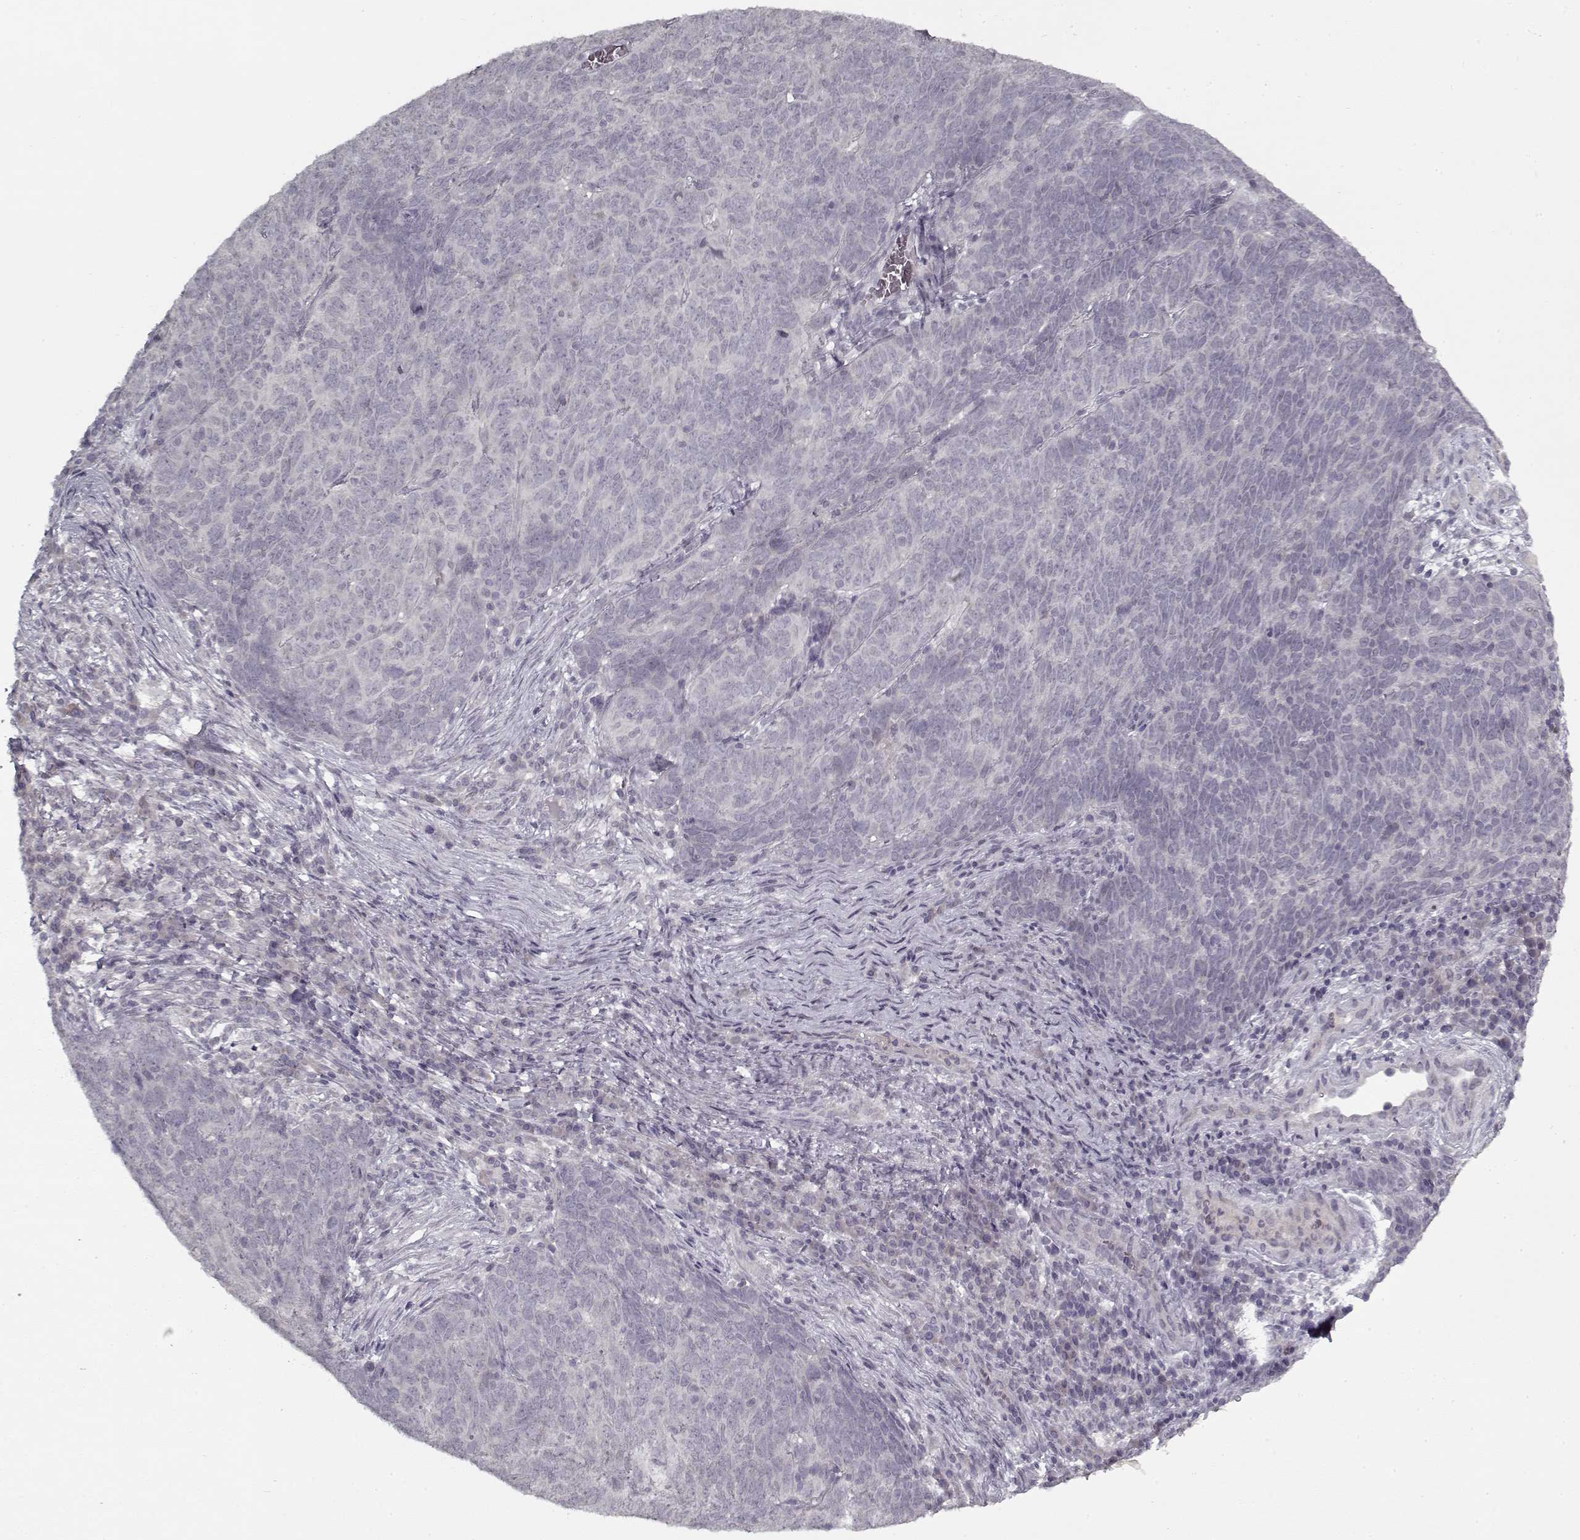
{"staining": {"intensity": "negative", "quantity": "none", "location": "none"}, "tissue": "skin cancer", "cell_type": "Tumor cells", "image_type": "cancer", "snomed": [{"axis": "morphology", "description": "Squamous cell carcinoma, NOS"}, {"axis": "topography", "description": "Skin"}, {"axis": "topography", "description": "Anal"}], "caption": "Immunohistochemical staining of human skin cancer demonstrates no significant positivity in tumor cells.", "gene": "LAMA2", "patient": {"sex": "female", "age": 51}}